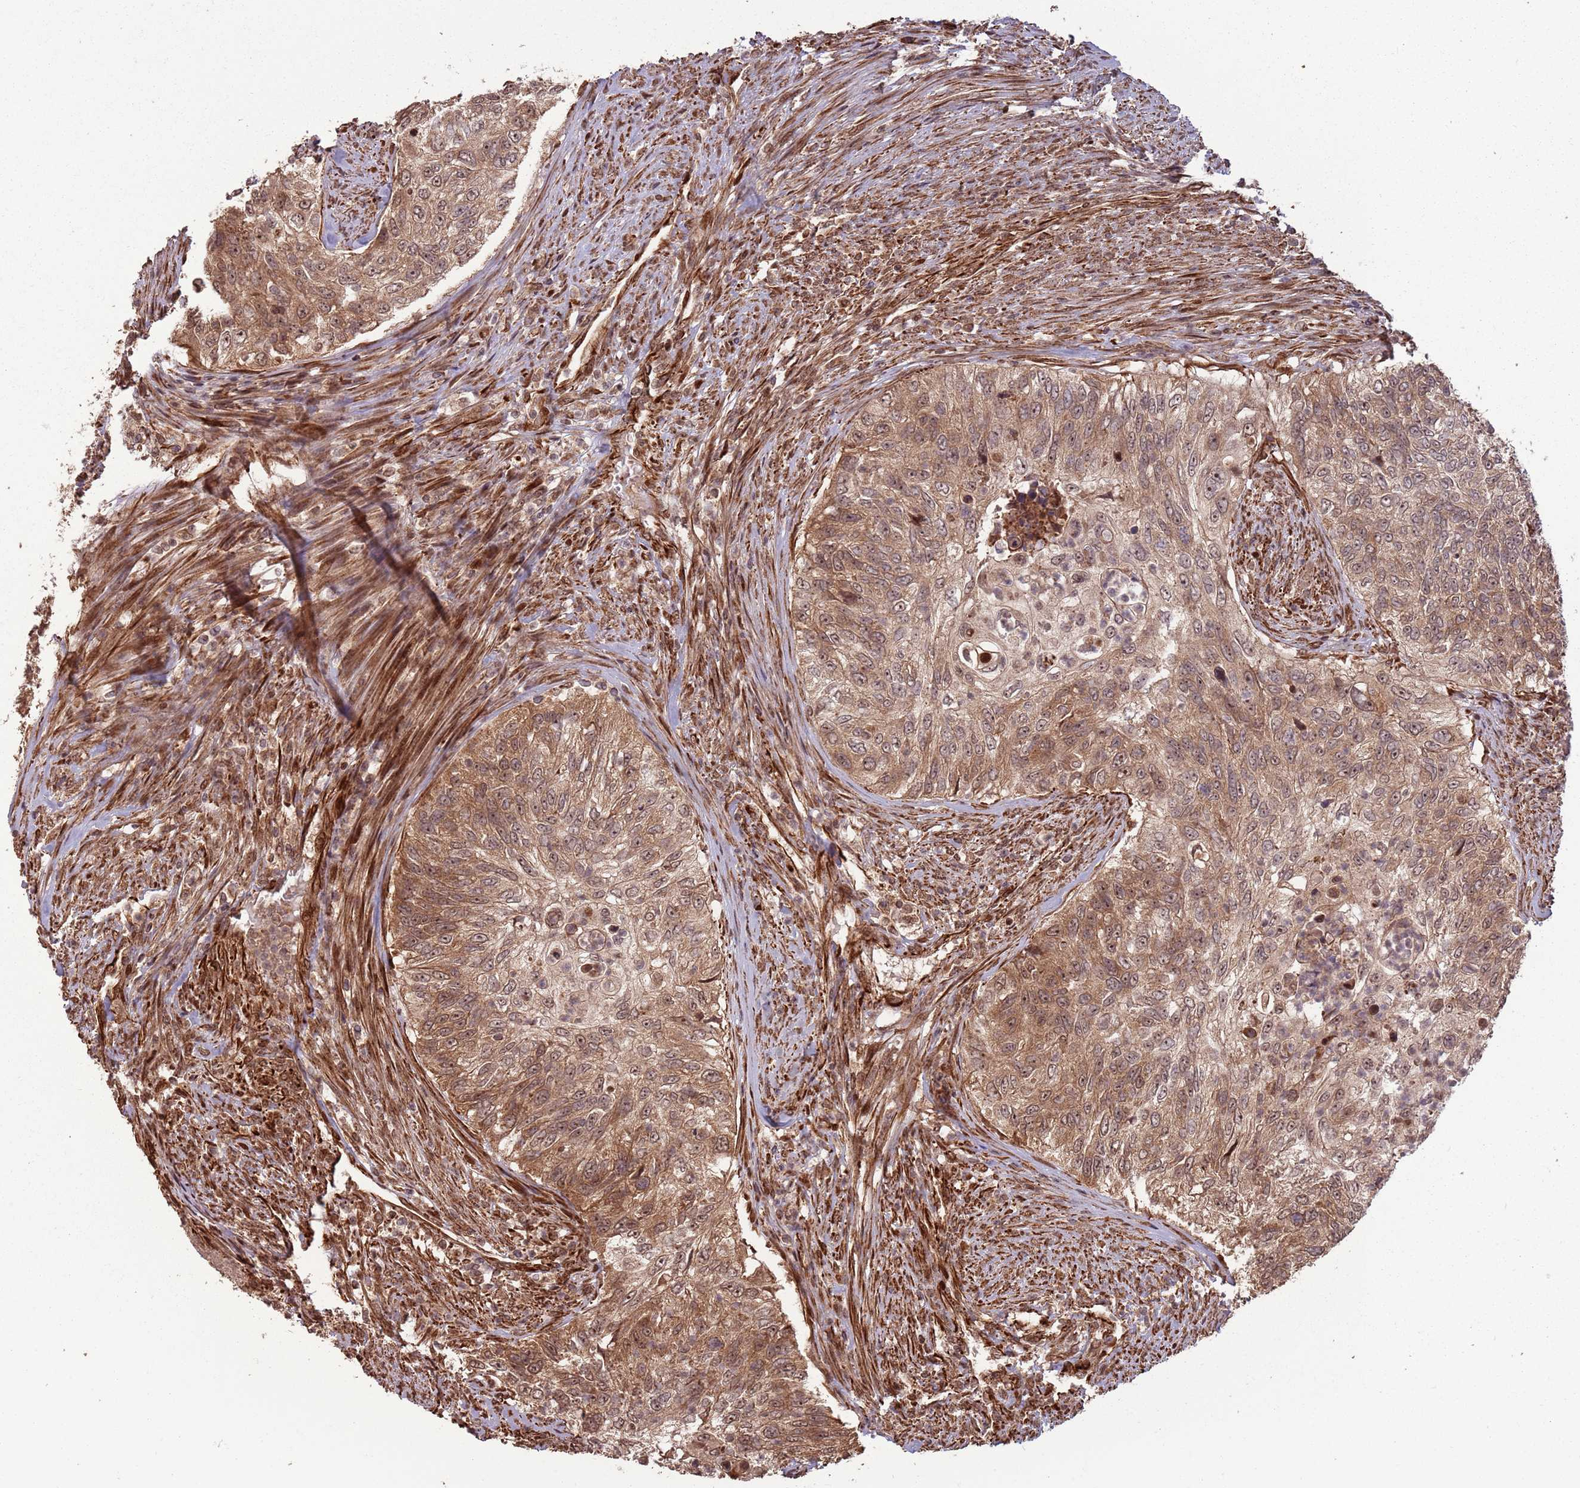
{"staining": {"intensity": "moderate", "quantity": ">75%", "location": "cytoplasmic/membranous,nuclear"}, "tissue": "urothelial cancer", "cell_type": "Tumor cells", "image_type": "cancer", "snomed": [{"axis": "morphology", "description": "Urothelial carcinoma, High grade"}, {"axis": "topography", "description": "Urinary bladder"}], "caption": "A histopathology image of high-grade urothelial carcinoma stained for a protein exhibits moderate cytoplasmic/membranous and nuclear brown staining in tumor cells.", "gene": "ADAMTS3", "patient": {"sex": "female", "age": 60}}